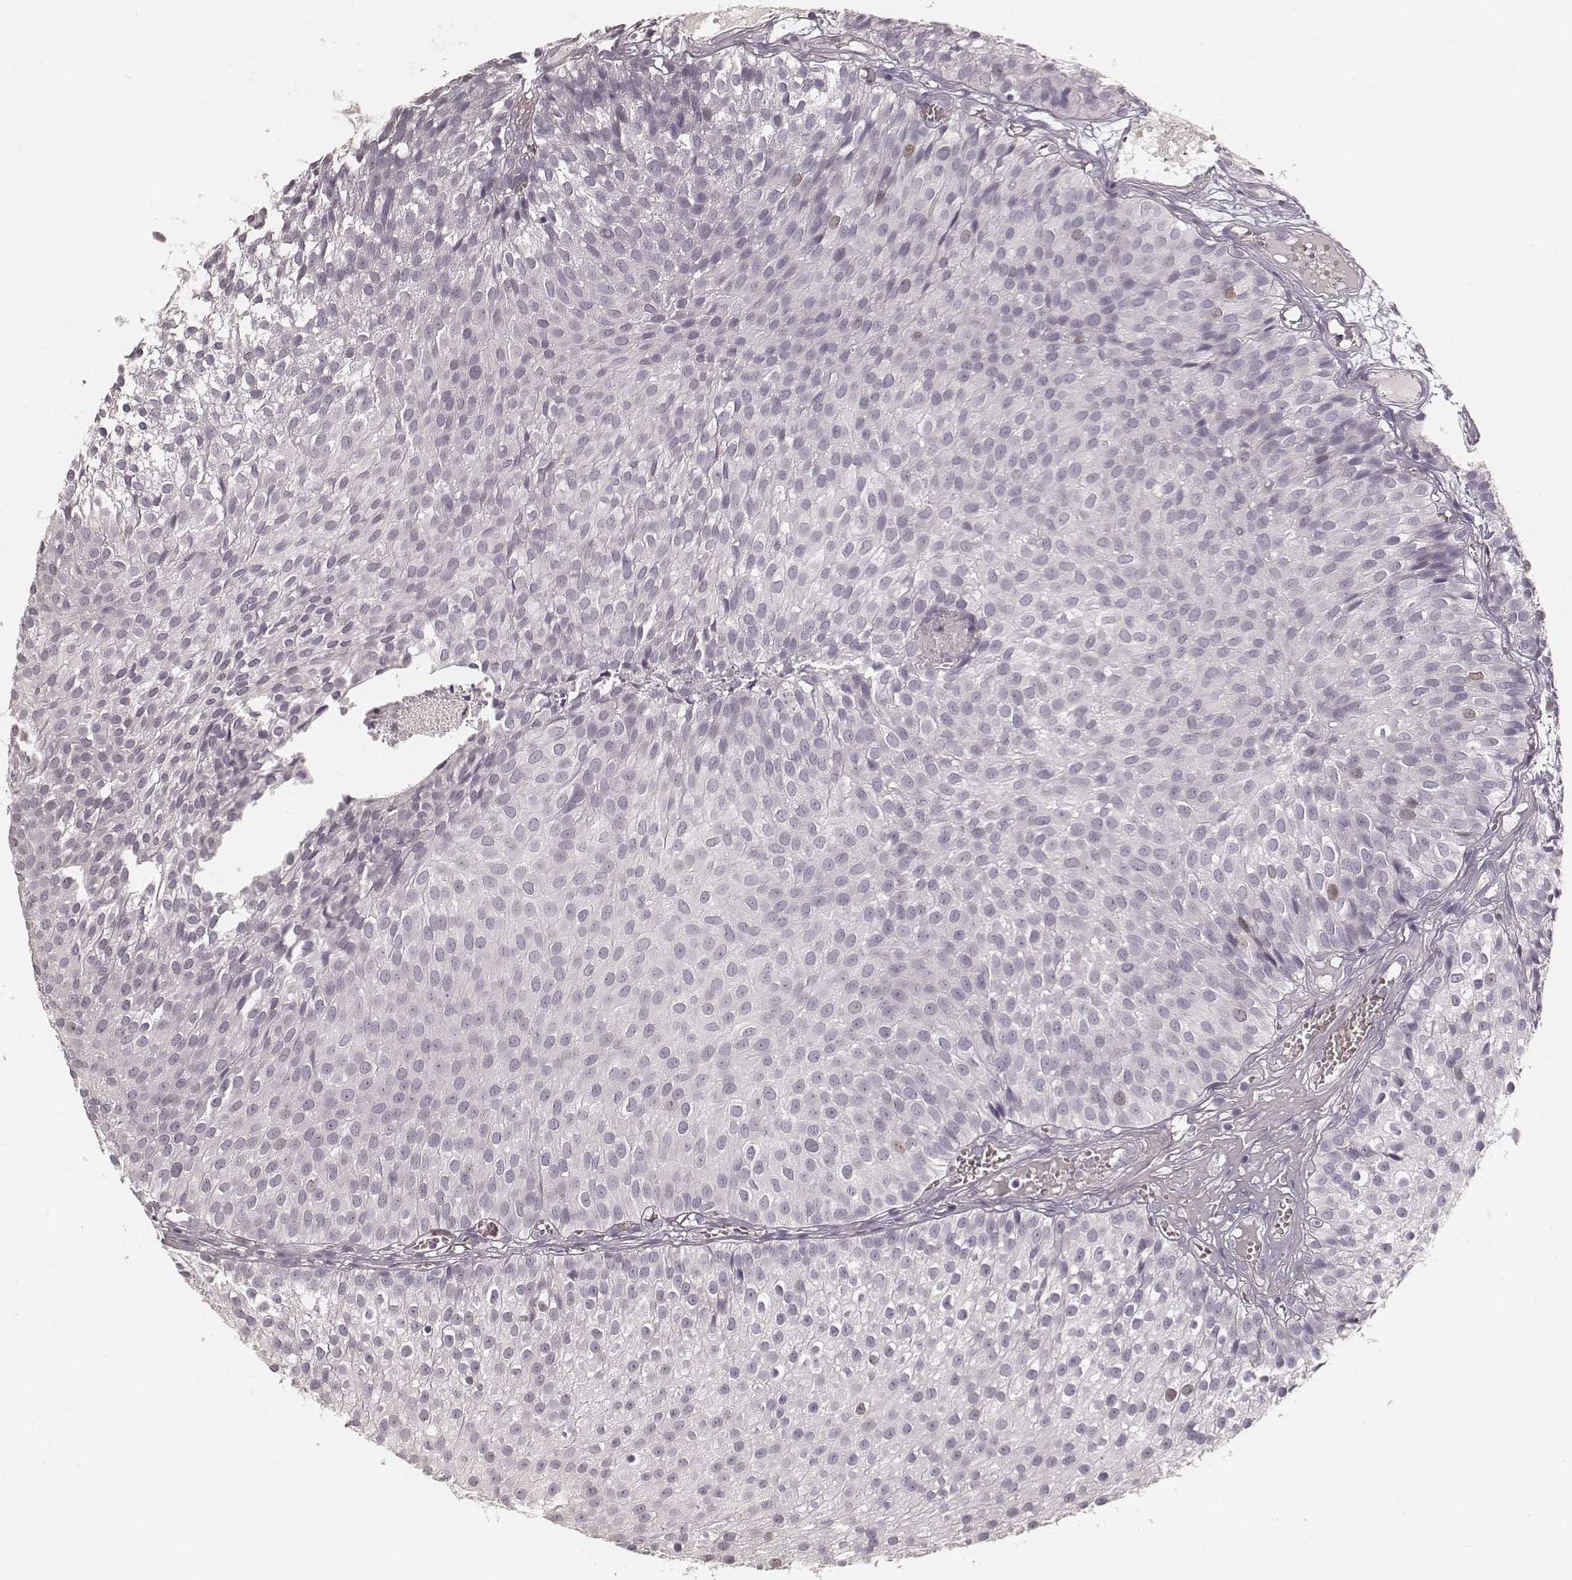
{"staining": {"intensity": "negative", "quantity": "none", "location": "none"}, "tissue": "urothelial cancer", "cell_type": "Tumor cells", "image_type": "cancer", "snomed": [{"axis": "morphology", "description": "Urothelial carcinoma, Low grade"}, {"axis": "topography", "description": "Urinary bladder"}], "caption": "This is a photomicrograph of immunohistochemistry (IHC) staining of urothelial cancer, which shows no expression in tumor cells.", "gene": "TEX37", "patient": {"sex": "male", "age": 63}}